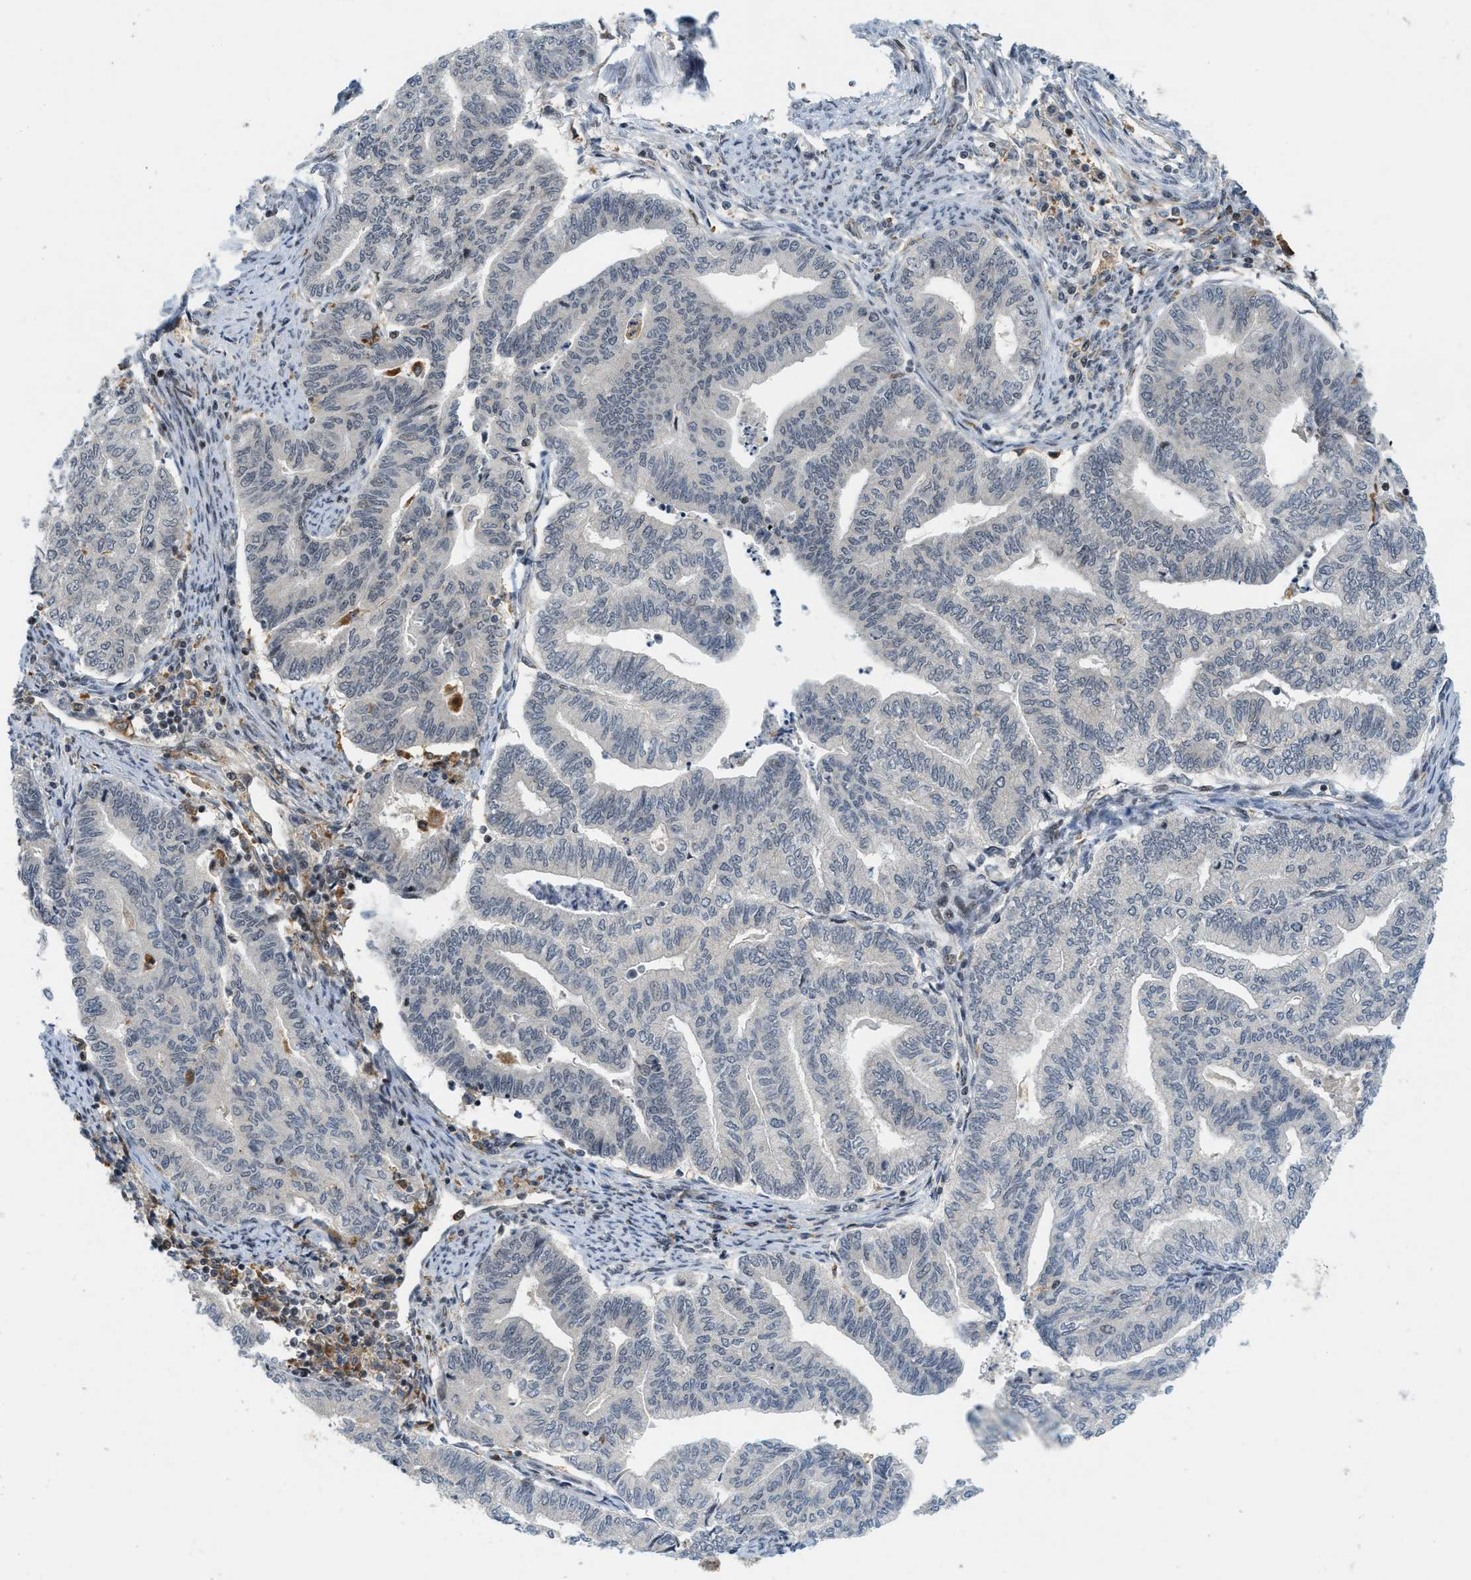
{"staining": {"intensity": "negative", "quantity": "none", "location": "none"}, "tissue": "endometrial cancer", "cell_type": "Tumor cells", "image_type": "cancer", "snomed": [{"axis": "morphology", "description": "Adenocarcinoma, NOS"}, {"axis": "topography", "description": "Endometrium"}], "caption": "Tumor cells are negative for brown protein staining in endometrial adenocarcinoma.", "gene": "ING1", "patient": {"sex": "female", "age": 79}}